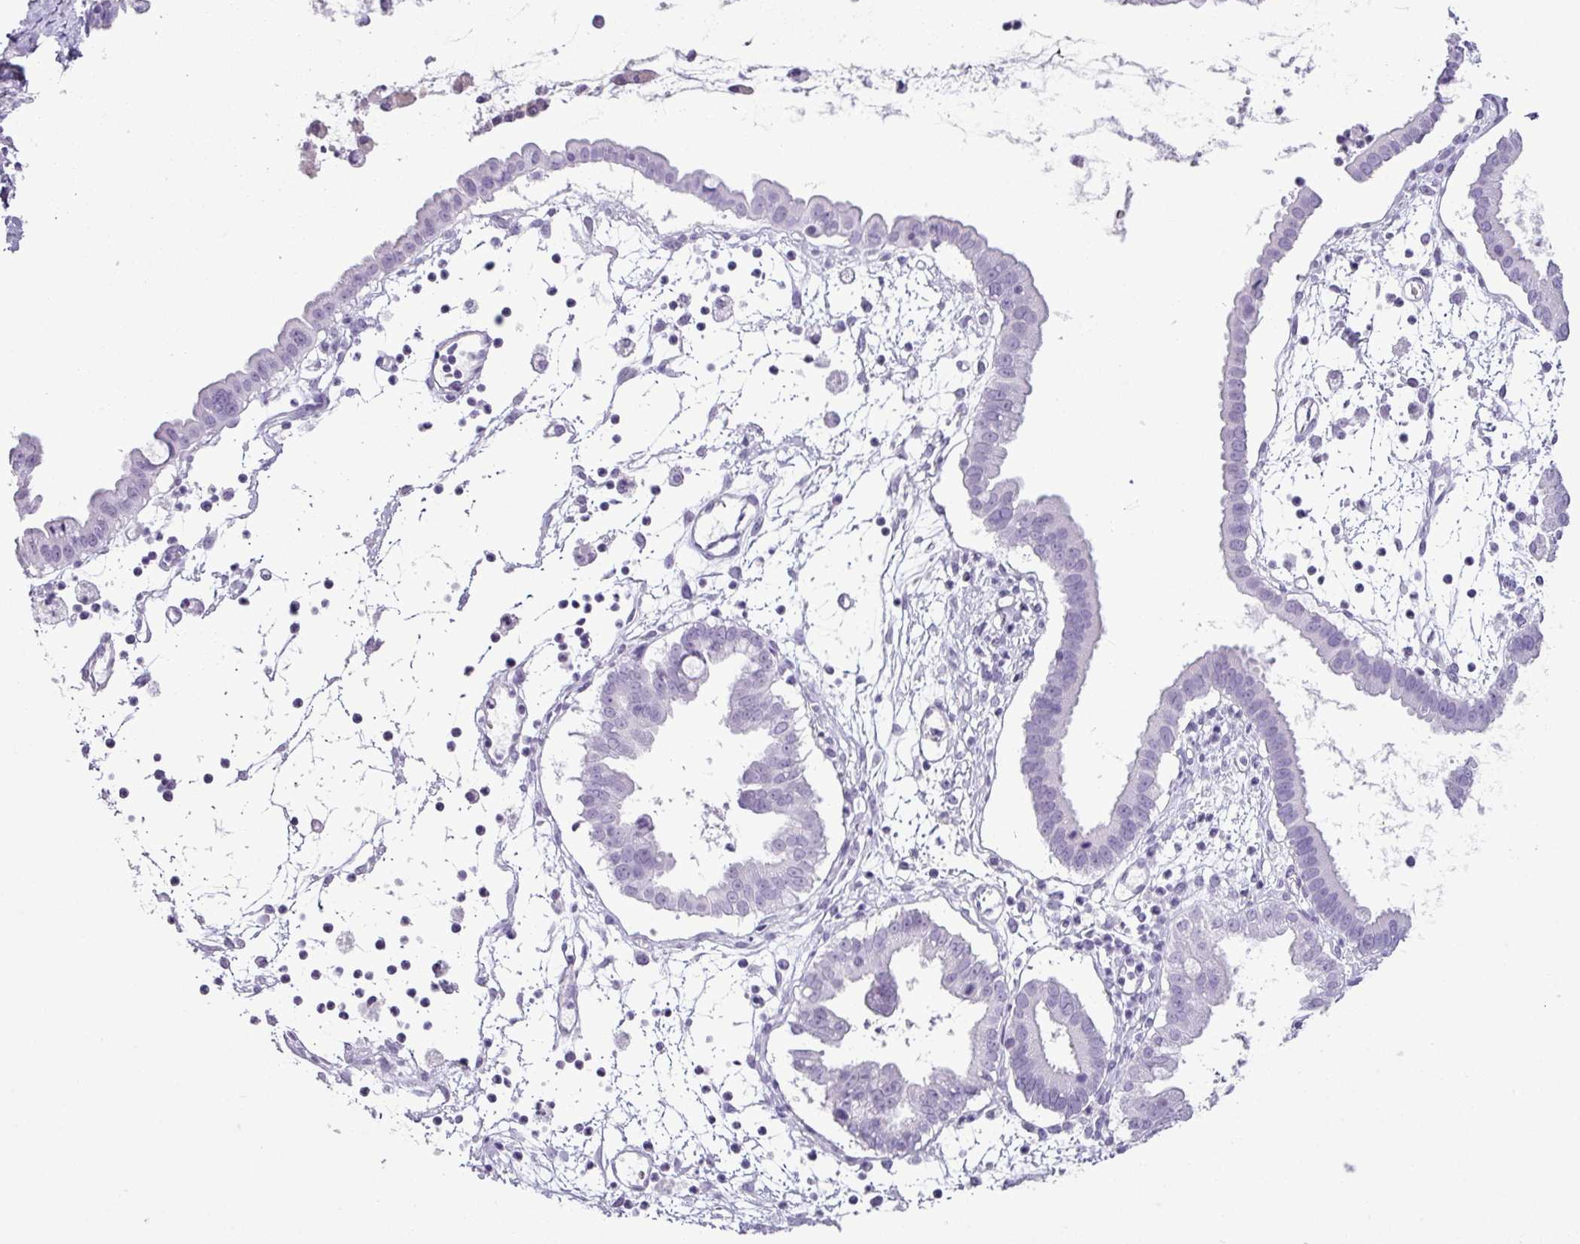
{"staining": {"intensity": "negative", "quantity": "none", "location": "none"}, "tissue": "ovarian cancer", "cell_type": "Tumor cells", "image_type": "cancer", "snomed": [{"axis": "morphology", "description": "Cystadenocarcinoma, mucinous, NOS"}, {"axis": "topography", "description": "Ovary"}], "caption": "Ovarian cancer was stained to show a protein in brown. There is no significant expression in tumor cells.", "gene": "SCT", "patient": {"sex": "female", "age": 61}}